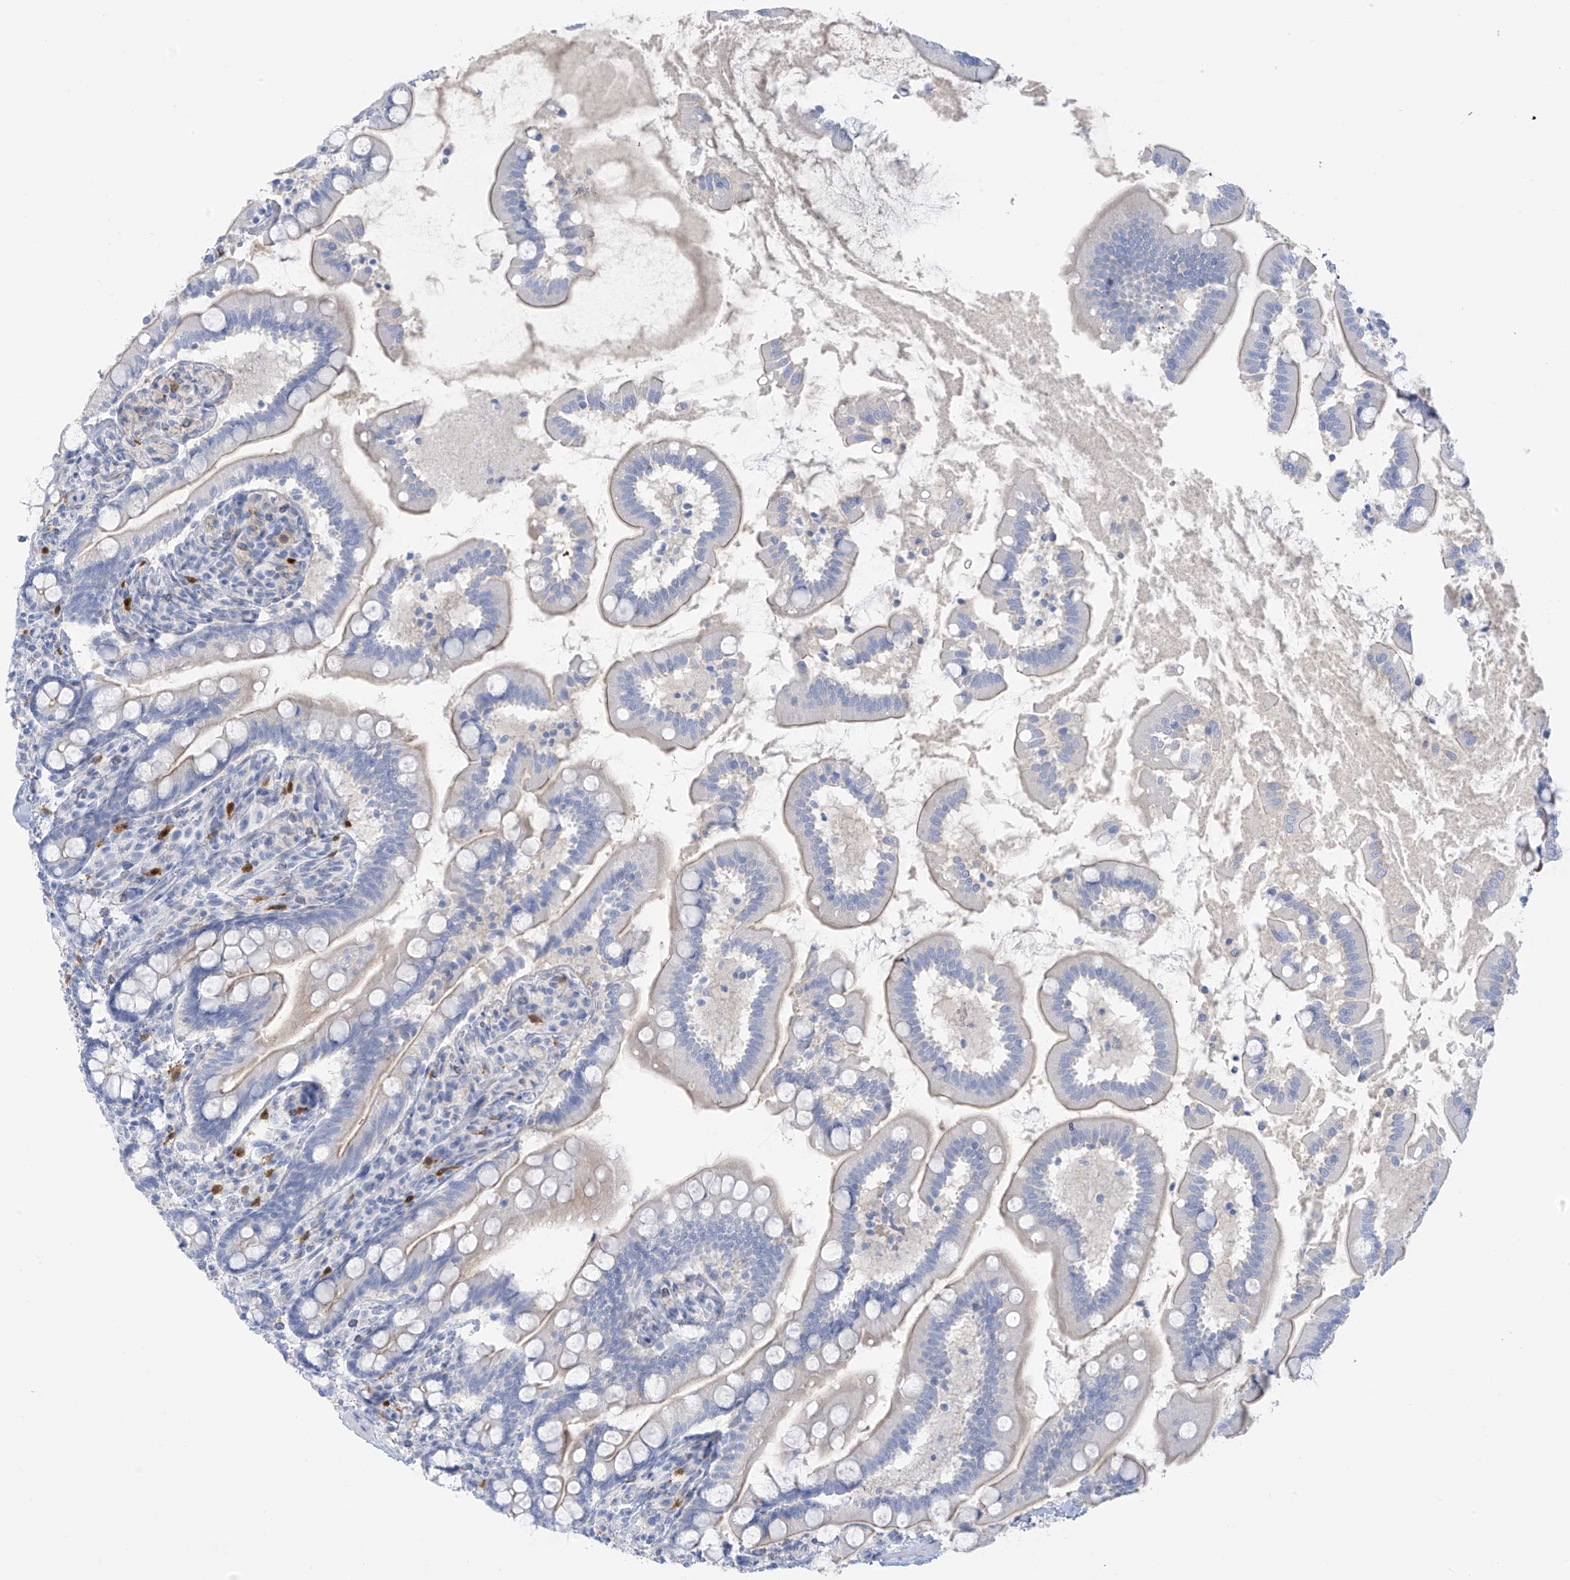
{"staining": {"intensity": "negative", "quantity": "none", "location": "none"}, "tissue": "small intestine", "cell_type": "Glandular cells", "image_type": "normal", "snomed": [{"axis": "morphology", "description": "Normal tissue, NOS"}, {"axis": "topography", "description": "Small intestine"}], "caption": "Immunohistochemistry (IHC) photomicrograph of normal small intestine: human small intestine stained with DAB displays no significant protein staining in glandular cells.", "gene": "TRMT2B", "patient": {"sex": "female", "age": 64}}